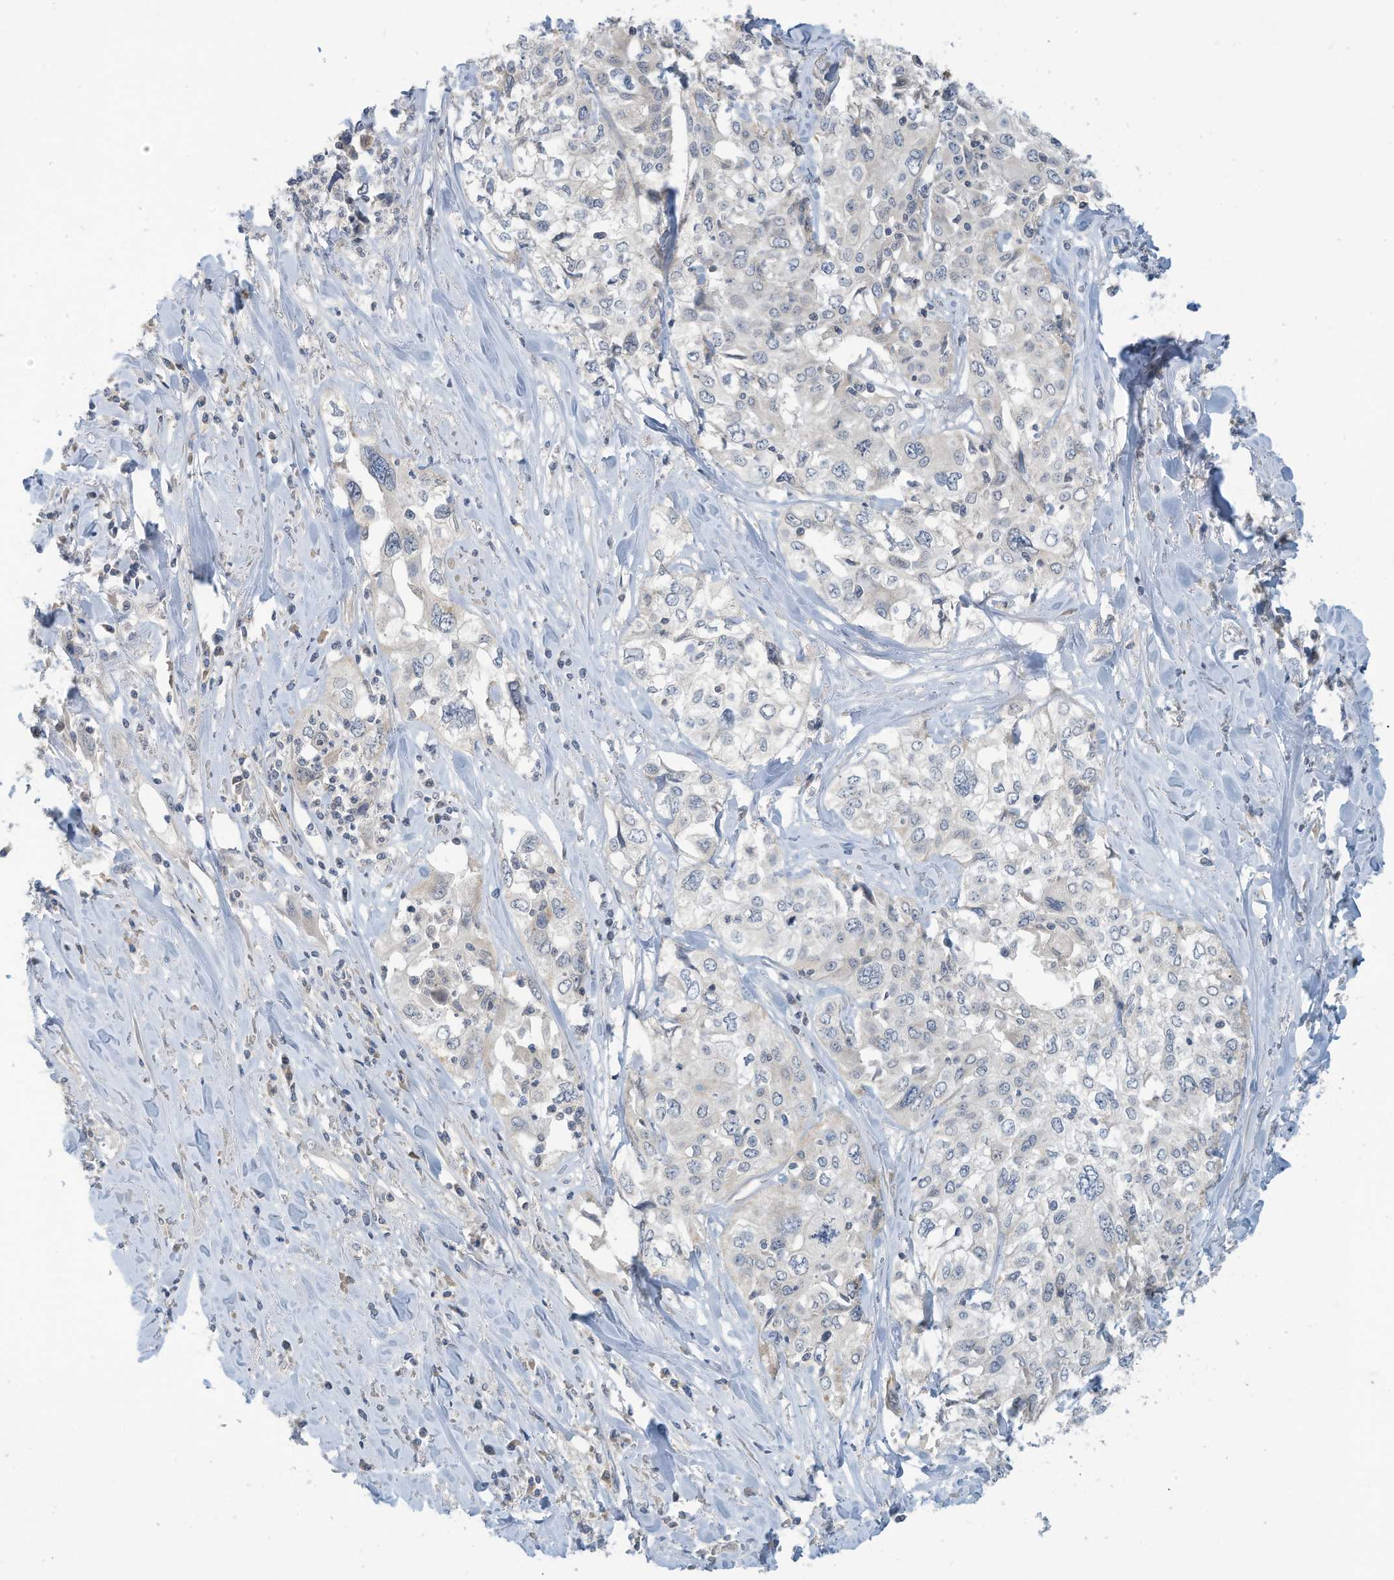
{"staining": {"intensity": "negative", "quantity": "none", "location": "none"}, "tissue": "cervical cancer", "cell_type": "Tumor cells", "image_type": "cancer", "snomed": [{"axis": "morphology", "description": "Squamous cell carcinoma, NOS"}, {"axis": "topography", "description": "Cervix"}], "caption": "Human cervical cancer stained for a protein using immunohistochemistry demonstrates no expression in tumor cells.", "gene": "SCGB1D2", "patient": {"sex": "female", "age": 31}}